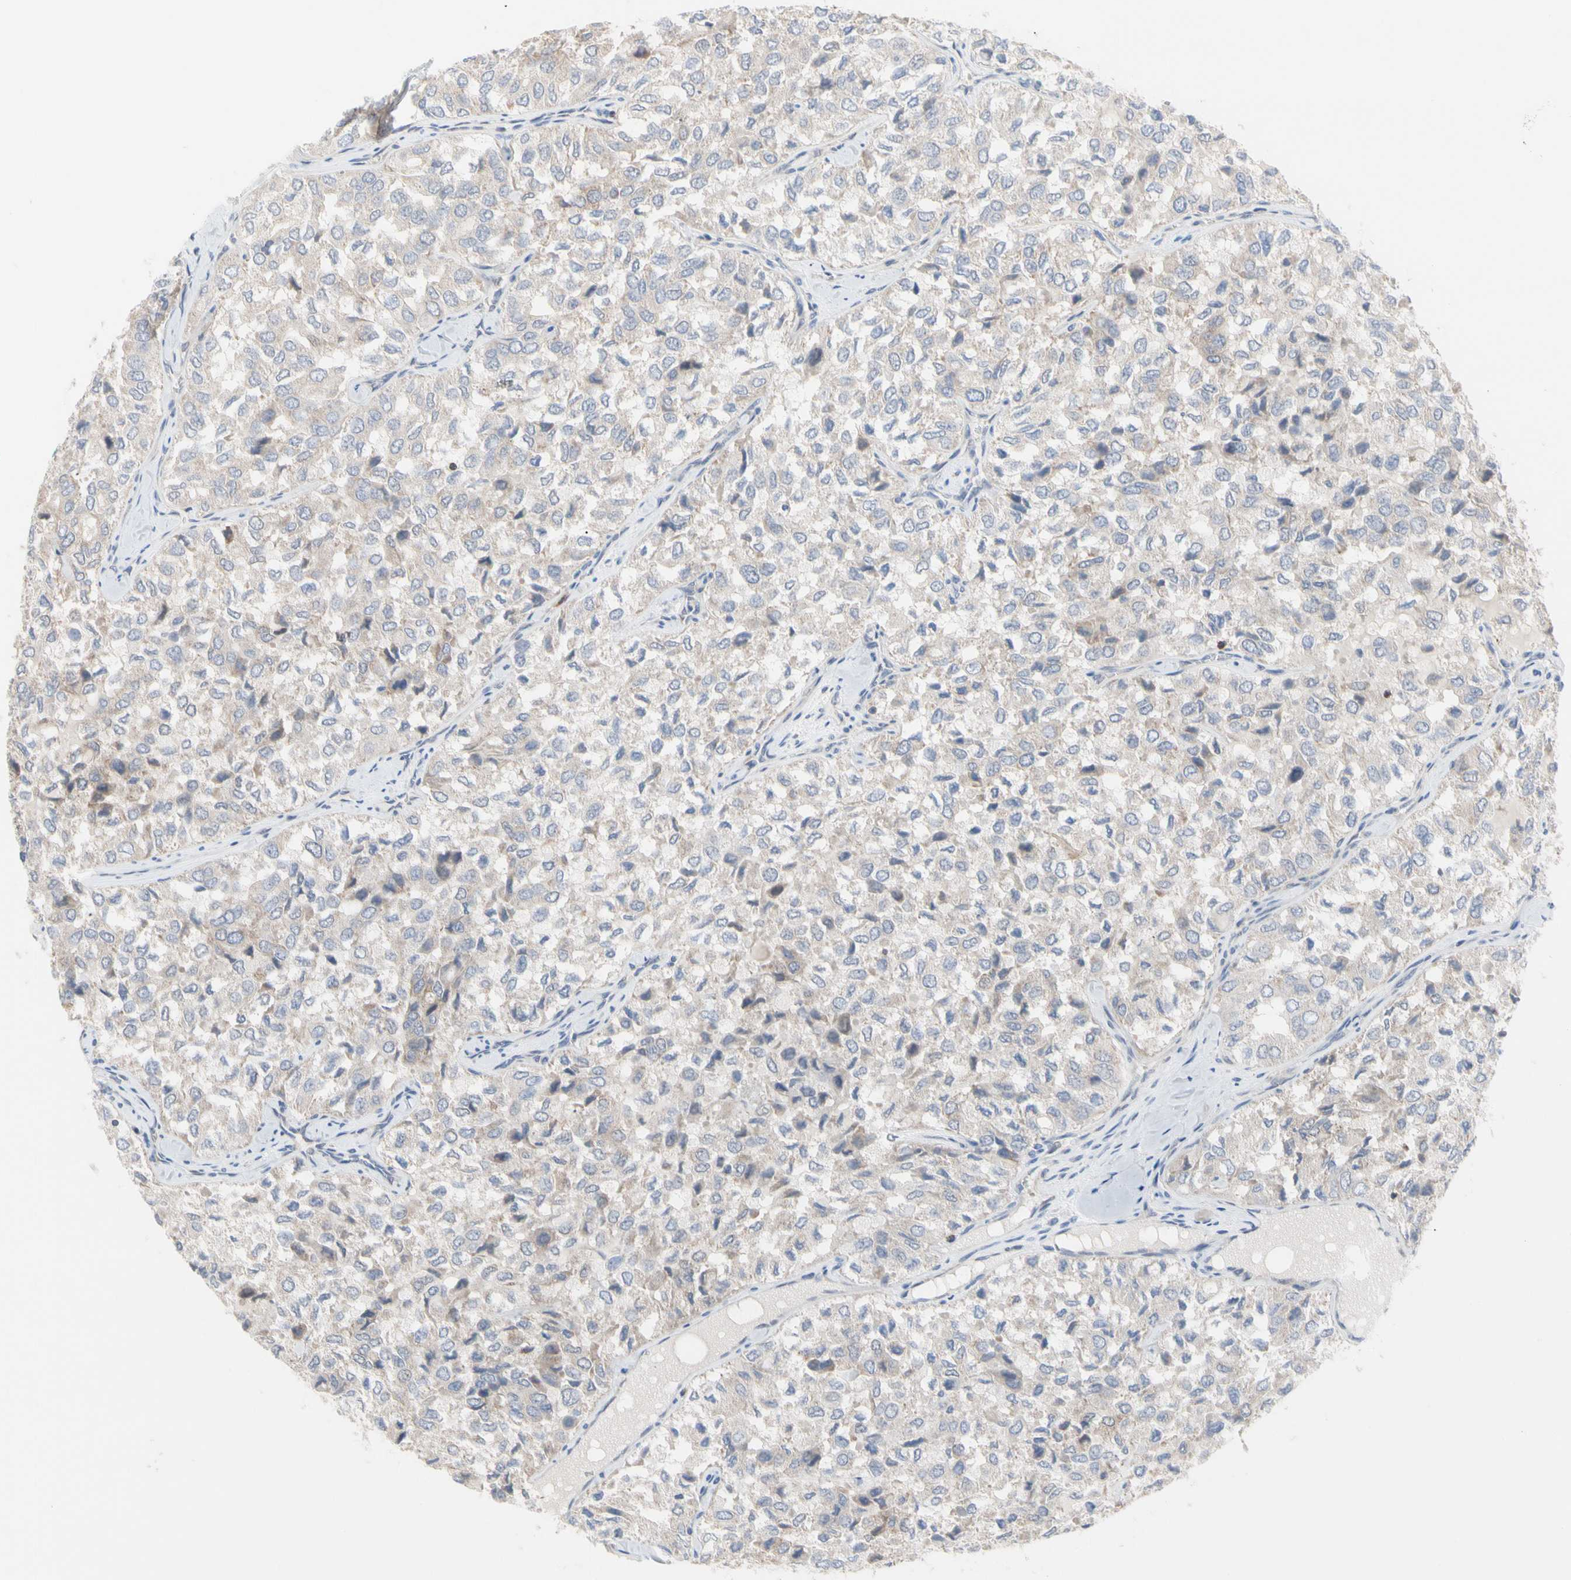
{"staining": {"intensity": "weak", "quantity": "<25%", "location": "cytoplasmic/membranous"}, "tissue": "thyroid cancer", "cell_type": "Tumor cells", "image_type": "cancer", "snomed": [{"axis": "morphology", "description": "Follicular adenoma carcinoma, NOS"}, {"axis": "topography", "description": "Thyroid gland"}], "caption": "The histopathology image shows no significant positivity in tumor cells of thyroid cancer (follicular adenoma carcinoma). The staining is performed using DAB (3,3'-diaminobenzidine) brown chromogen with nuclei counter-stained in using hematoxylin.", "gene": "MCL1", "patient": {"sex": "male", "age": 75}}